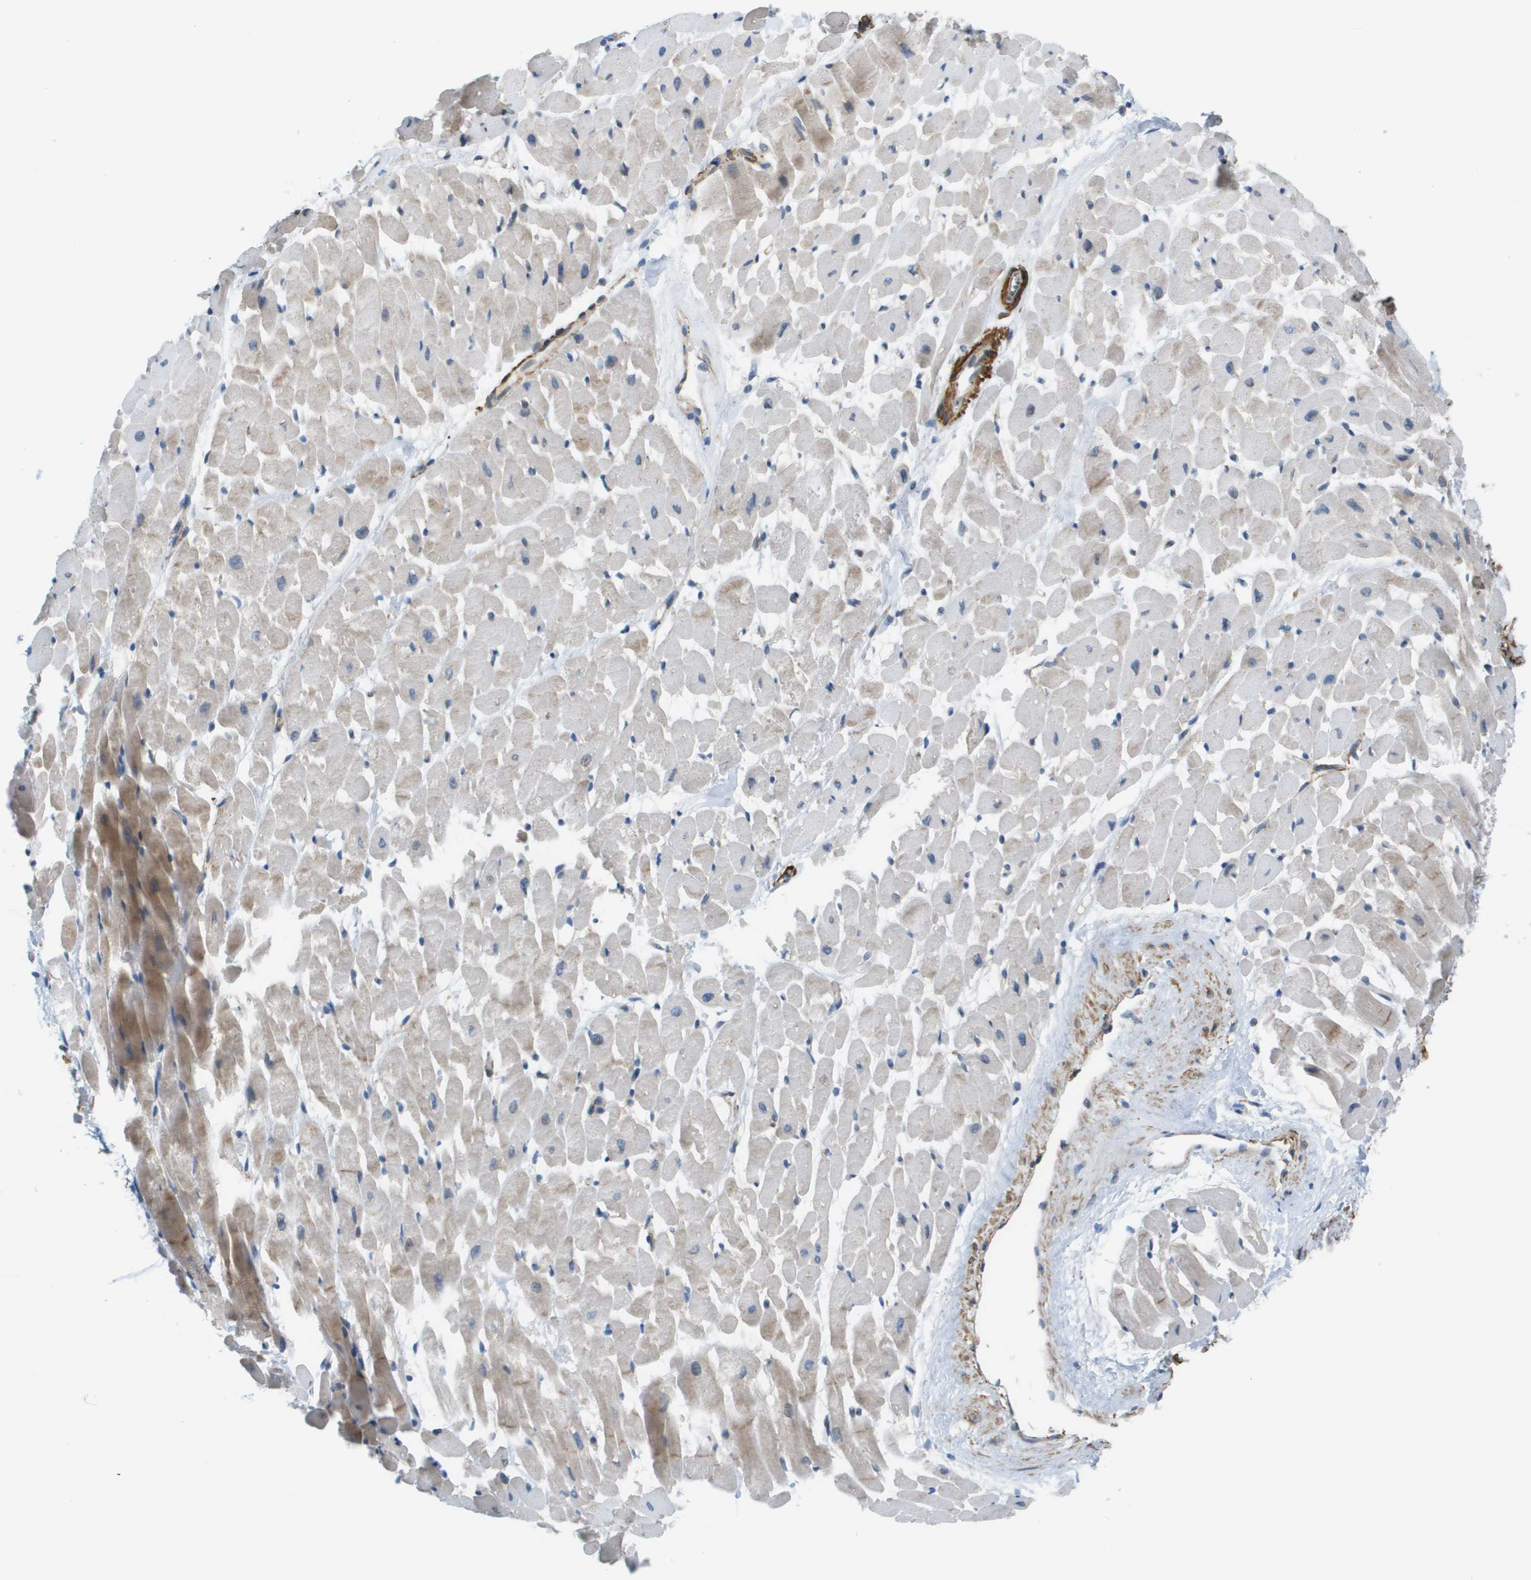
{"staining": {"intensity": "negative", "quantity": "none", "location": "none"}, "tissue": "heart muscle", "cell_type": "Cardiomyocytes", "image_type": "normal", "snomed": [{"axis": "morphology", "description": "Normal tissue, NOS"}, {"axis": "topography", "description": "Heart"}], "caption": "Immunohistochemistry (IHC) photomicrograph of normal human heart muscle stained for a protein (brown), which shows no positivity in cardiomyocytes. (Immunohistochemistry (IHC), brightfield microscopy, high magnification).", "gene": "MYH11", "patient": {"sex": "male", "age": 45}}